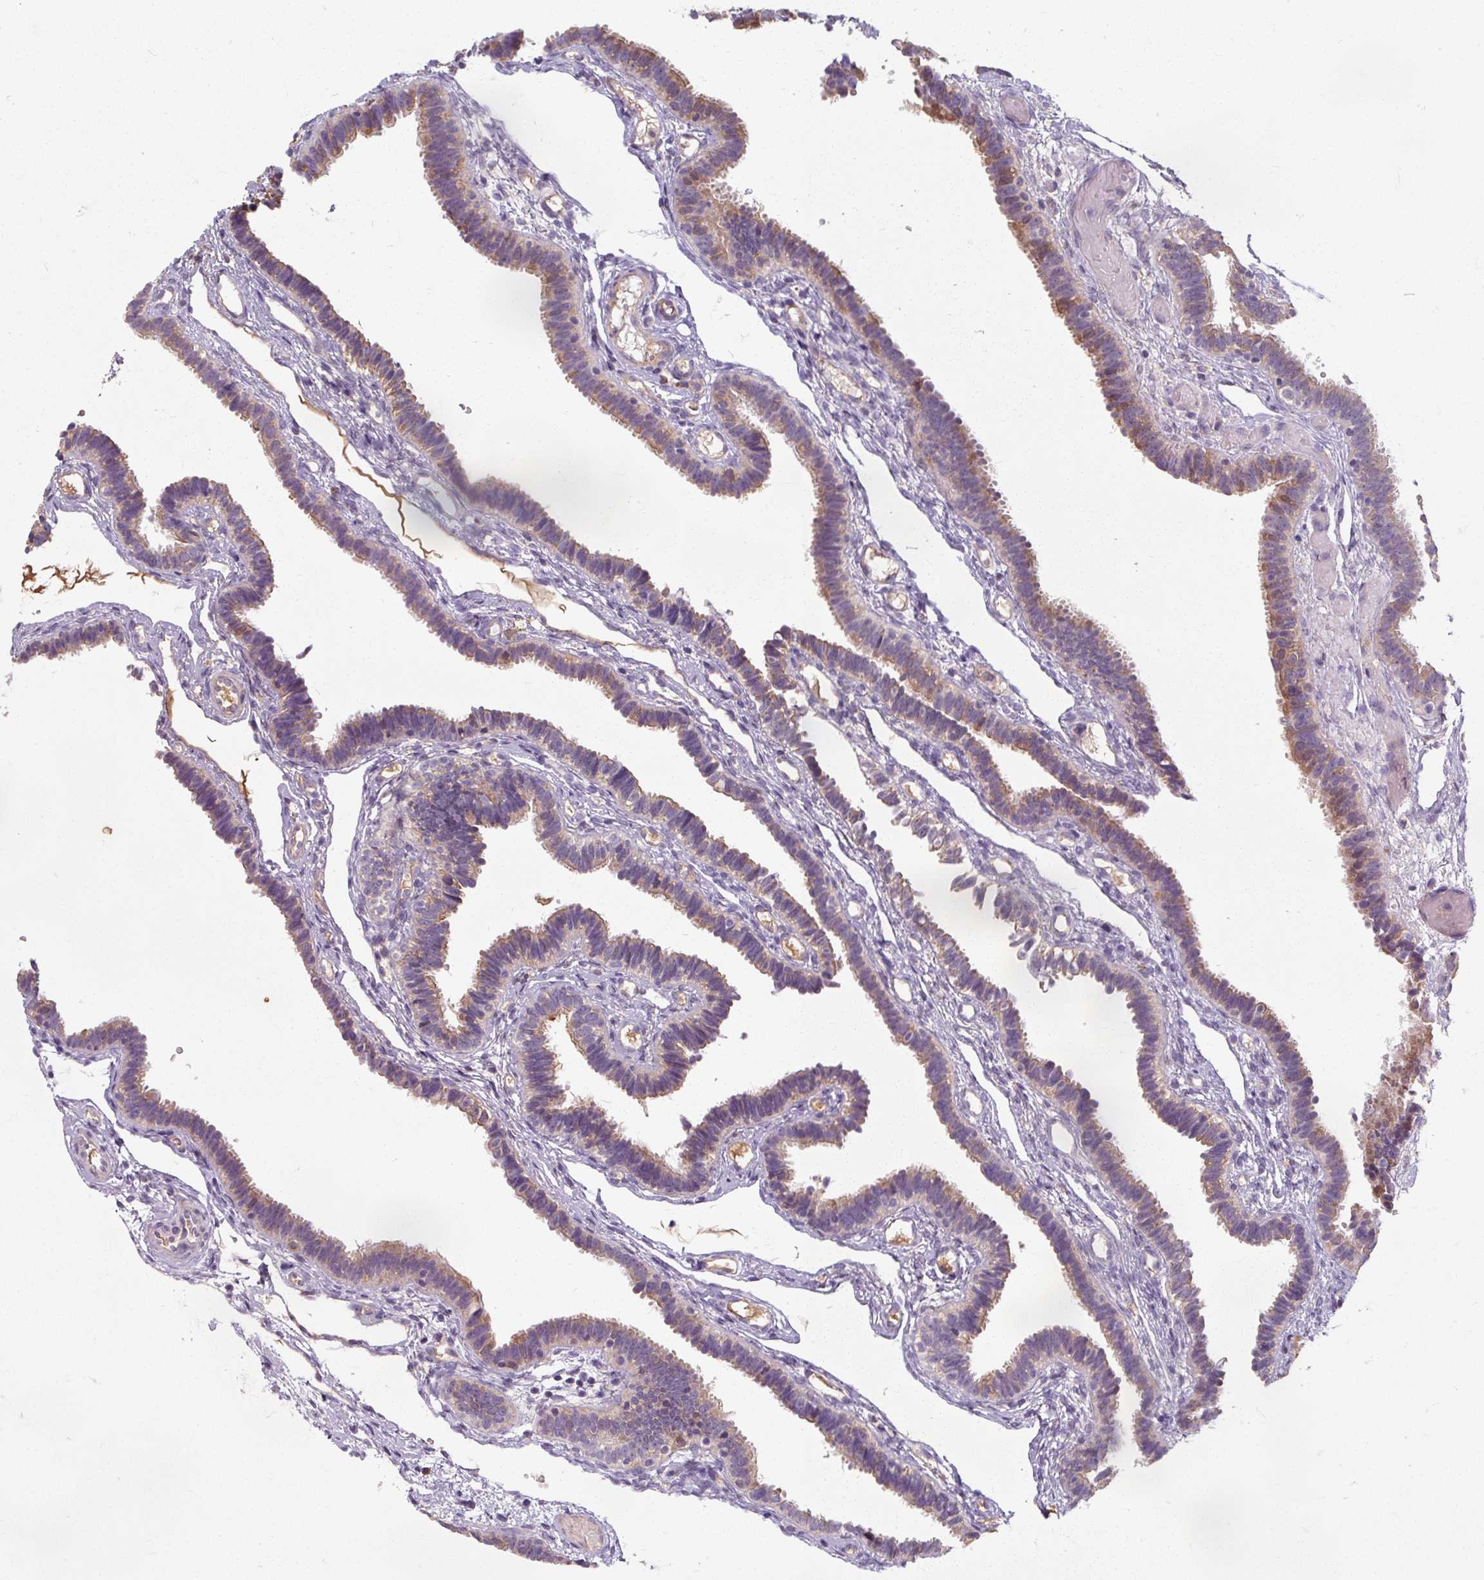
{"staining": {"intensity": "moderate", "quantity": ">75%", "location": "cytoplasmic/membranous"}, "tissue": "fallopian tube", "cell_type": "Glandular cells", "image_type": "normal", "snomed": [{"axis": "morphology", "description": "Normal tissue, NOS"}, {"axis": "topography", "description": "Fallopian tube"}], "caption": "Immunohistochemistry (IHC) photomicrograph of normal fallopian tube: human fallopian tube stained using IHC demonstrates medium levels of moderate protein expression localized specifically in the cytoplasmic/membranous of glandular cells, appearing as a cytoplasmic/membranous brown color.", "gene": "TSEN54", "patient": {"sex": "female", "age": 37}}